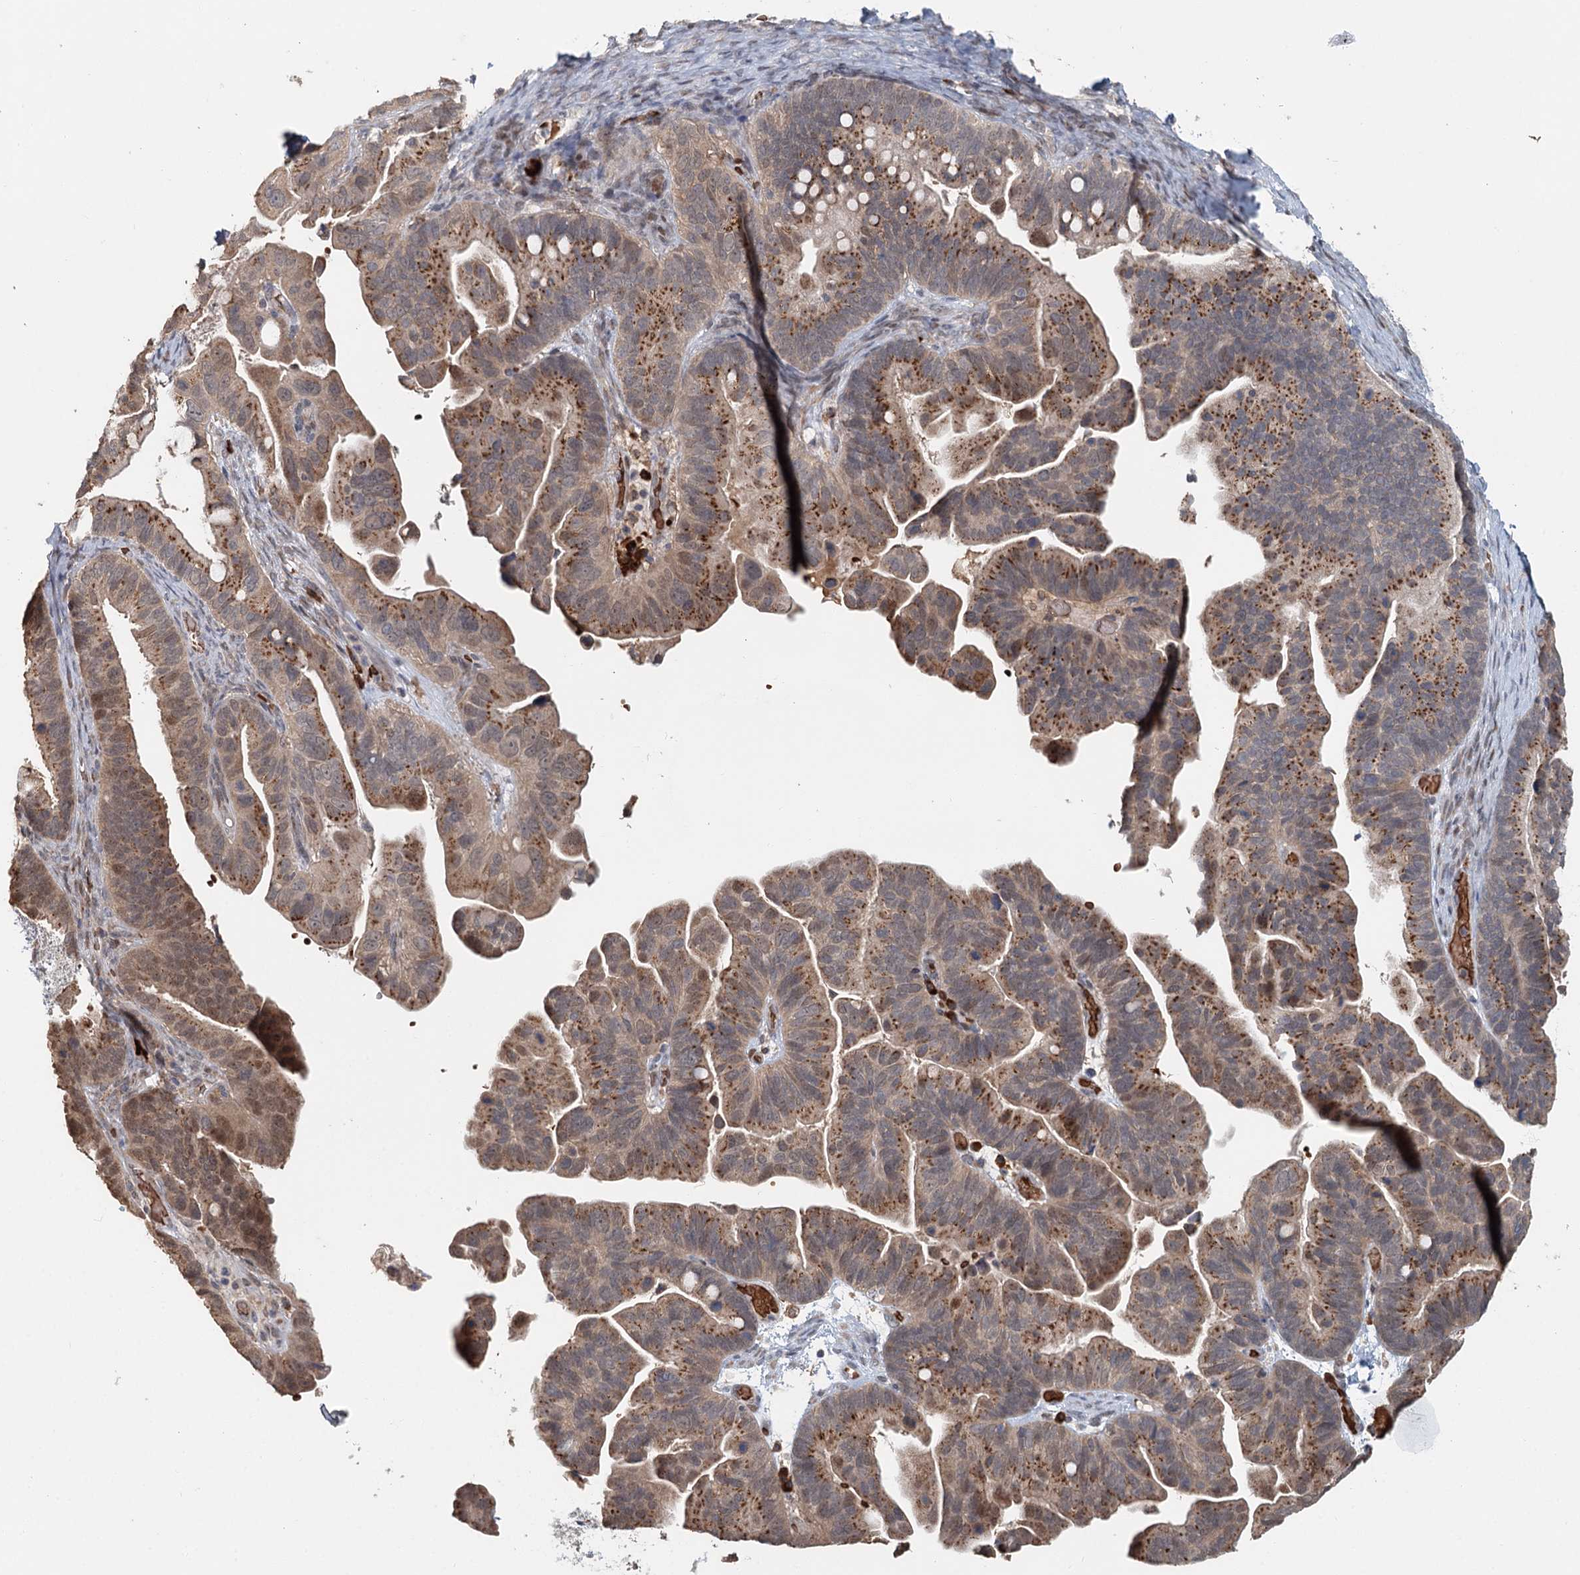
{"staining": {"intensity": "moderate", "quantity": ">75%", "location": "cytoplasmic/membranous"}, "tissue": "ovarian cancer", "cell_type": "Tumor cells", "image_type": "cancer", "snomed": [{"axis": "morphology", "description": "Cystadenocarcinoma, serous, NOS"}, {"axis": "topography", "description": "Ovary"}], "caption": "Human ovarian cancer (serous cystadenocarcinoma) stained with a protein marker exhibits moderate staining in tumor cells.", "gene": "ADK", "patient": {"sex": "female", "age": 56}}